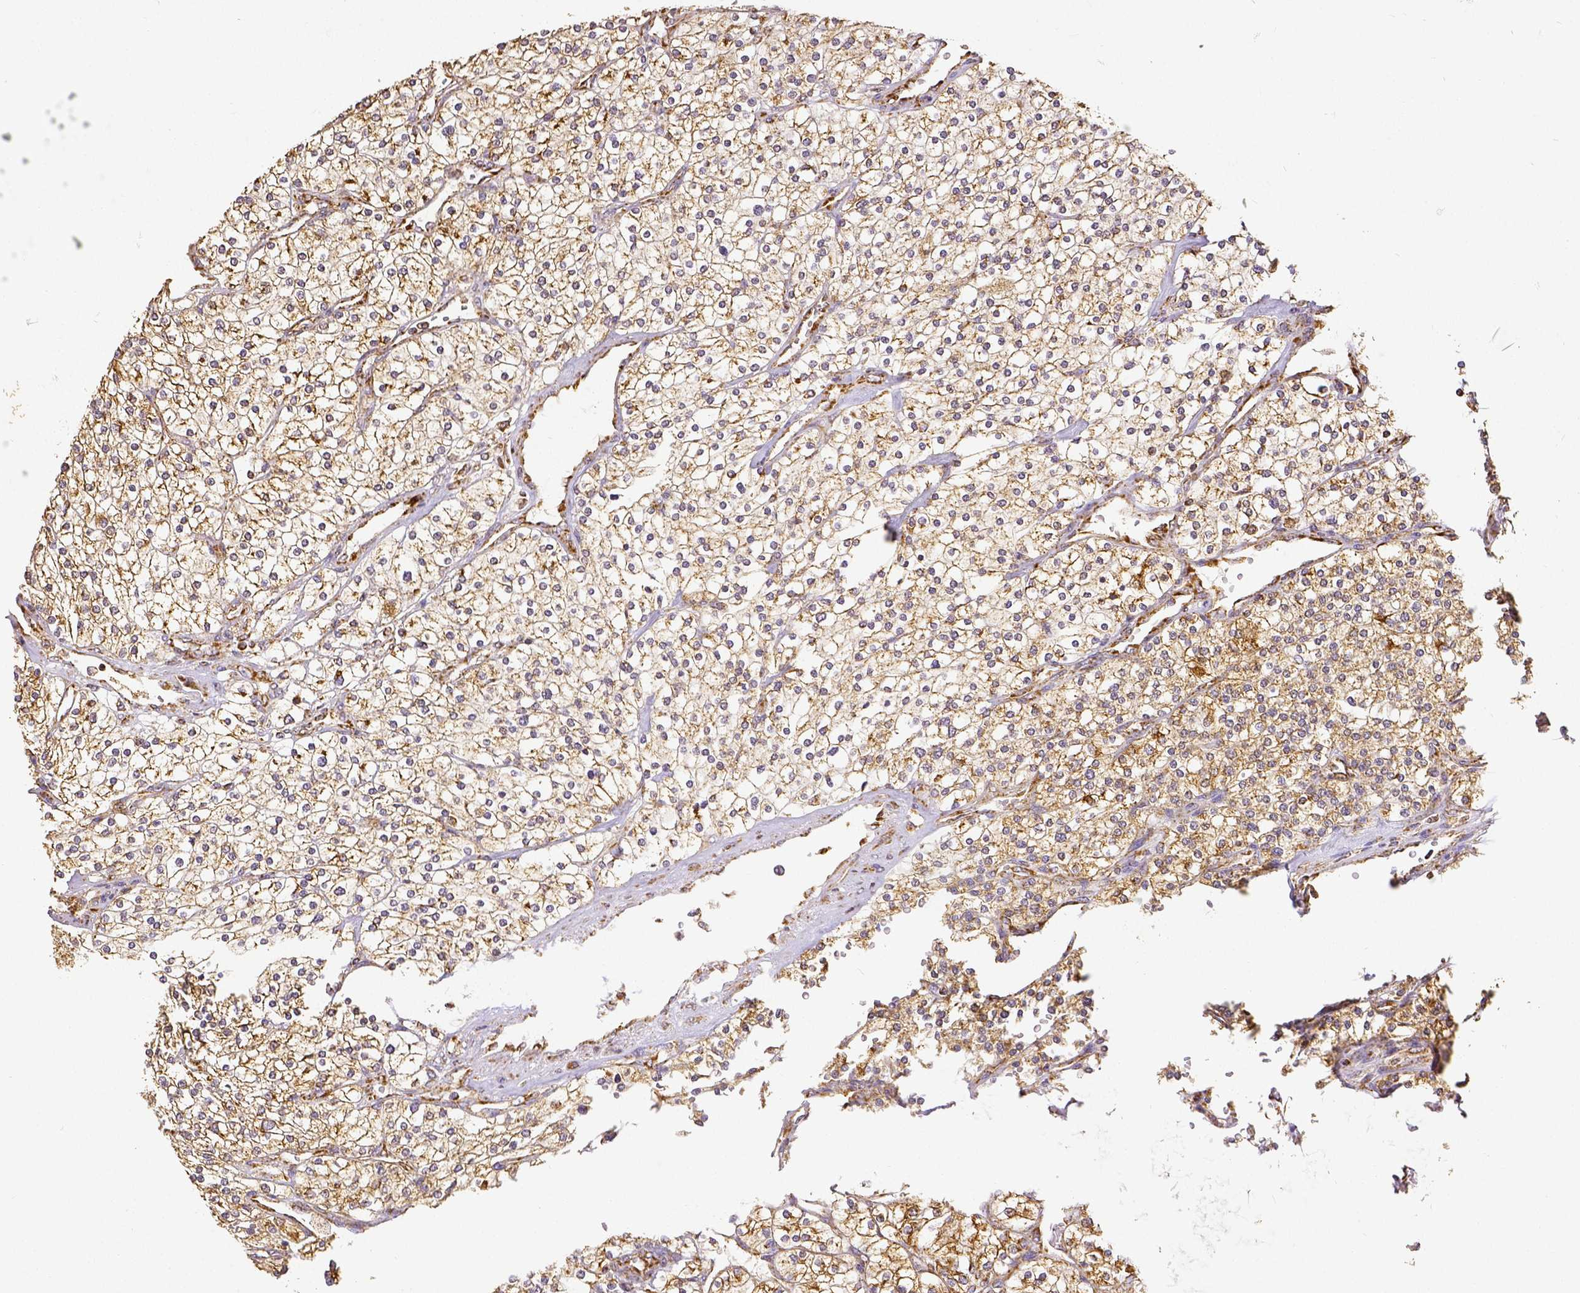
{"staining": {"intensity": "weak", "quantity": ">75%", "location": "cytoplasmic/membranous"}, "tissue": "renal cancer", "cell_type": "Tumor cells", "image_type": "cancer", "snomed": [{"axis": "morphology", "description": "Adenocarcinoma, NOS"}, {"axis": "topography", "description": "Kidney"}], "caption": "Immunohistochemical staining of human renal cancer (adenocarcinoma) reveals low levels of weak cytoplasmic/membranous positivity in approximately >75% of tumor cells.", "gene": "SDHB", "patient": {"sex": "male", "age": 80}}